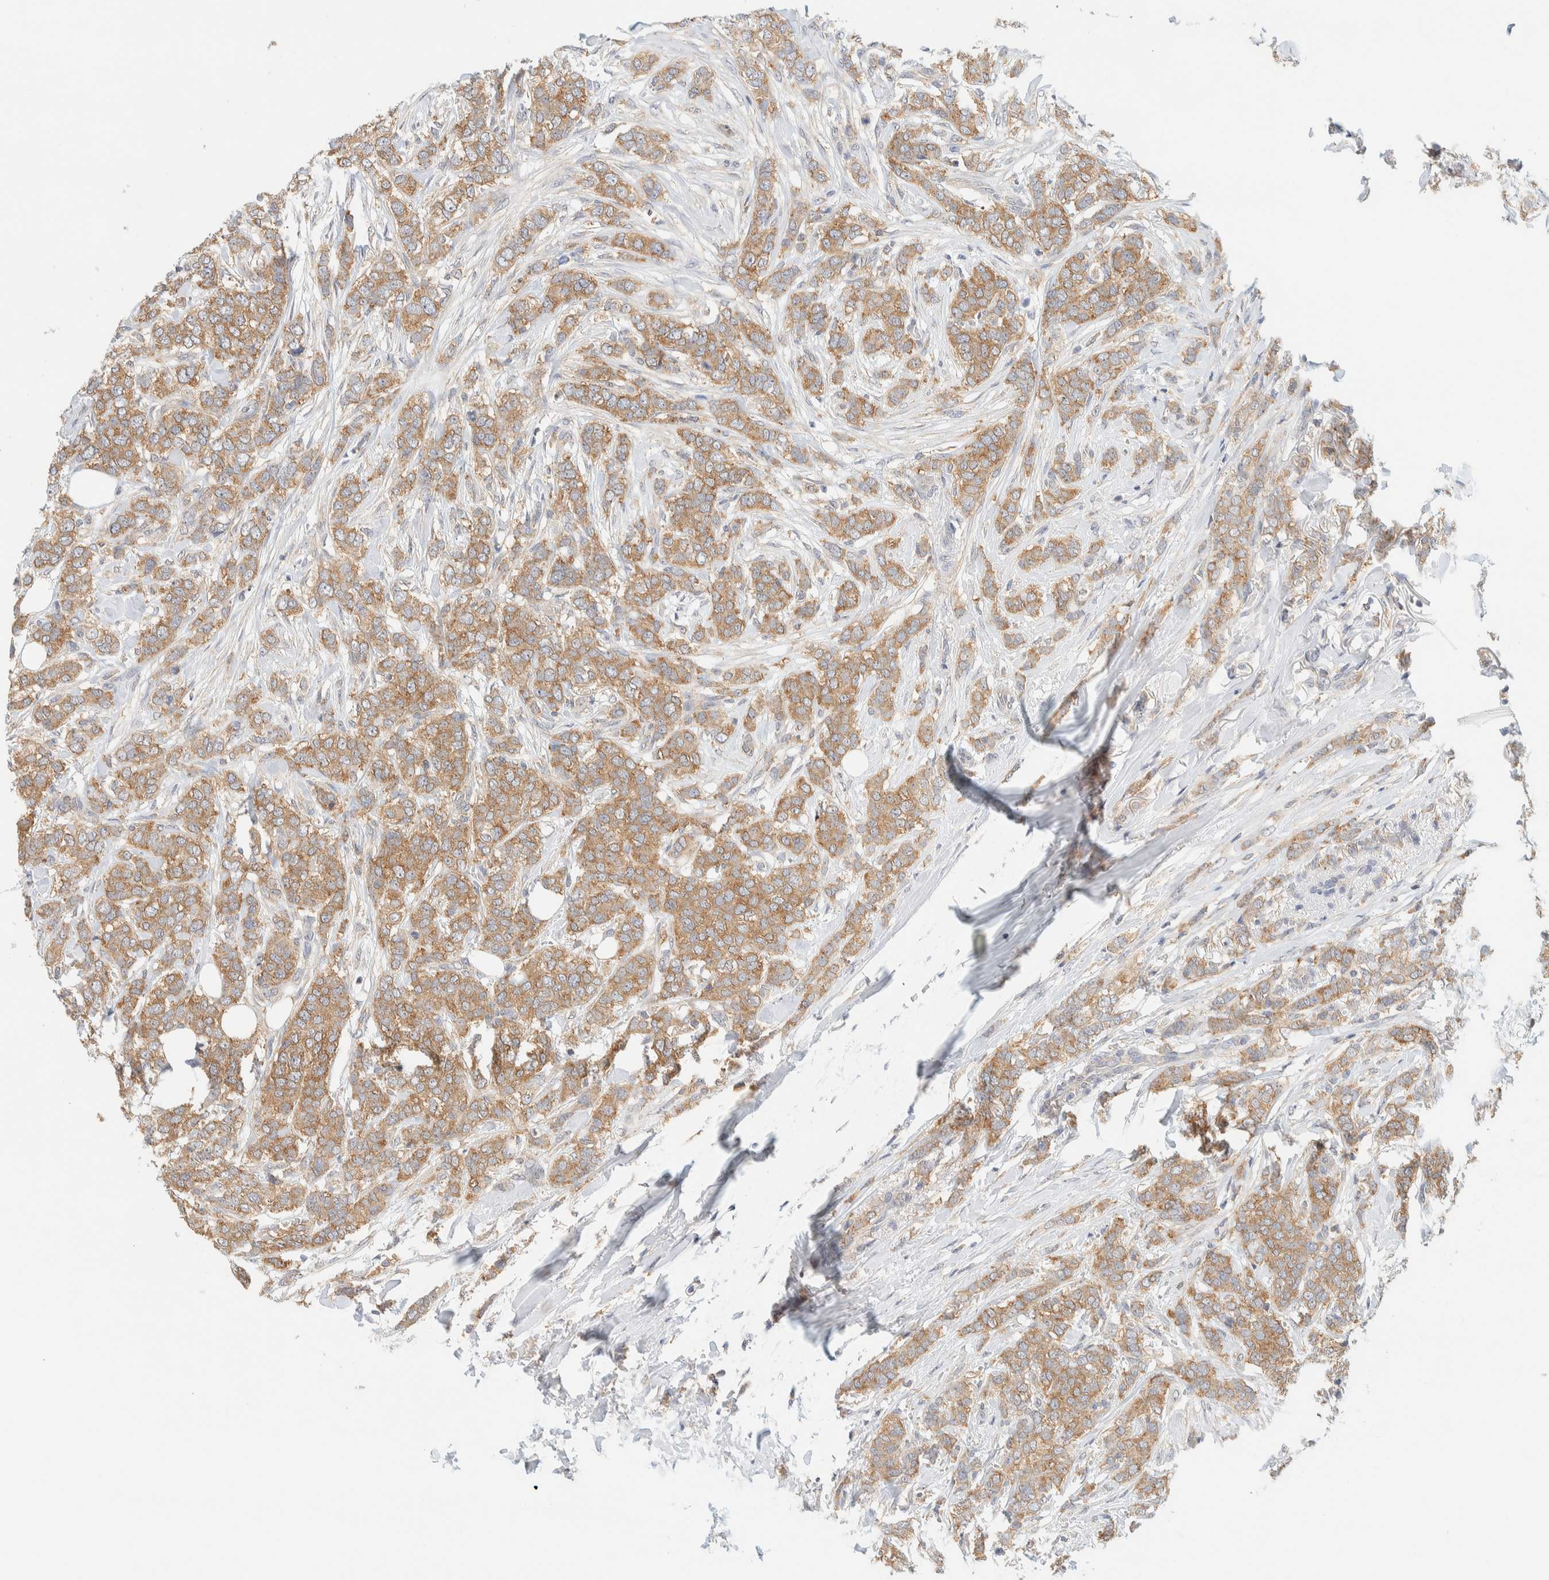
{"staining": {"intensity": "moderate", "quantity": ">75%", "location": "cytoplasmic/membranous"}, "tissue": "breast cancer", "cell_type": "Tumor cells", "image_type": "cancer", "snomed": [{"axis": "morphology", "description": "Lobular carcinoma"}, {"axis": "topography", "description": "Skin"}, {"axis": "topography", "description": "Breast"}], "caption": "An IHC image of tumor tissue is shown. Protein staining in brown labels moderate cytoplasmic/membranous positivity in breast cancer (lobular carcinoma) within tumor cells.", "gene": "TBC1D8B", "patient": {"sex": "female", "age": 46}}